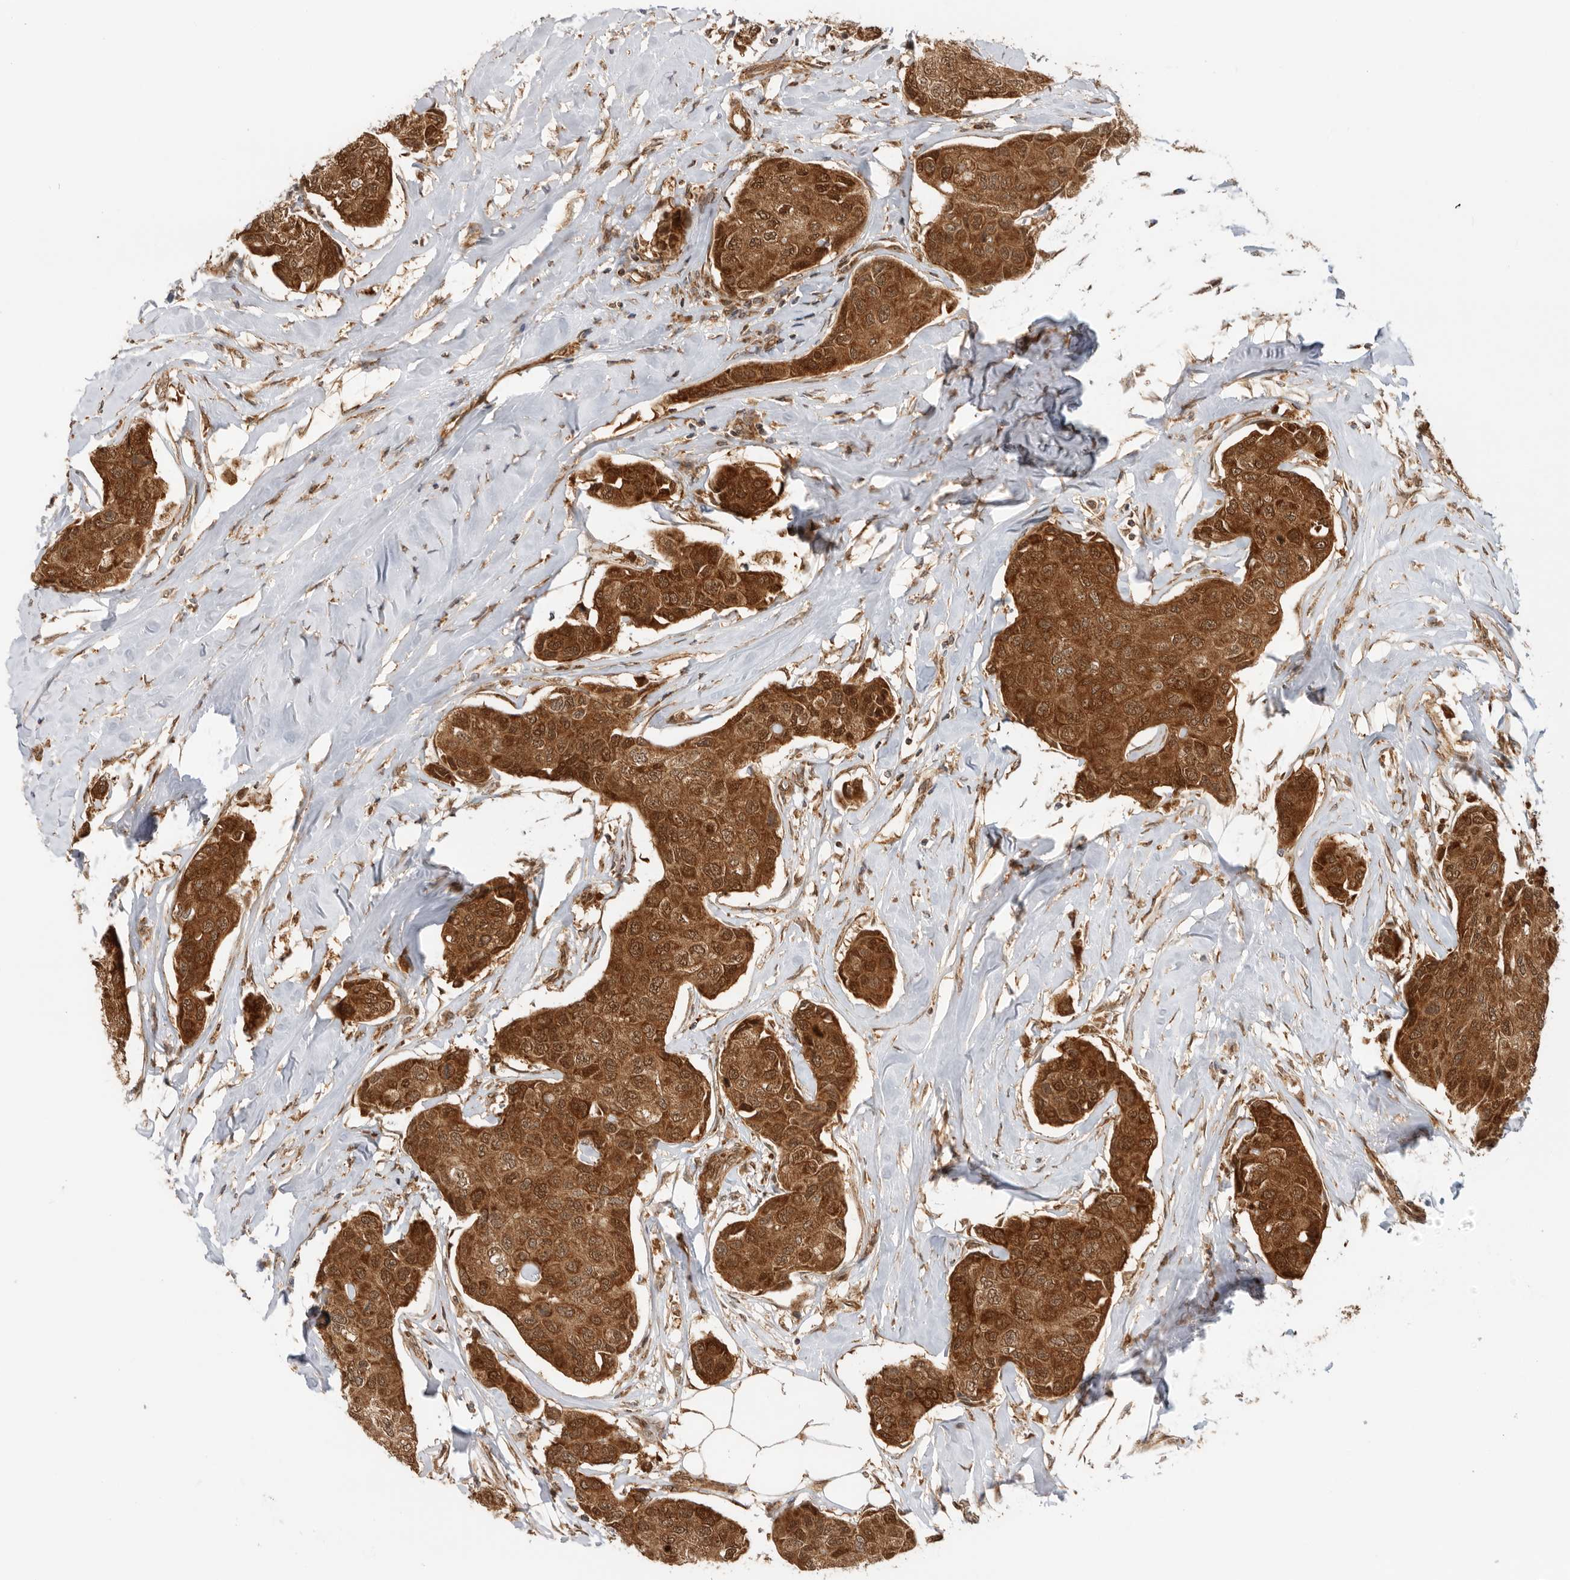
{"staining": {"intensity": "strong", "quantity": ">75%", "location": "cytoplasmic/membranous,nuclear"}, "tissue": "breast cancer", "cell_type": "Tumor cells", "image_type": "cancer", "snomed": [{"axis": "morphology", "description": "Duct carcinoma"}, {"axis": "topography", "description": "Breast"}], "caption": "The immunohistochemical stain labels strong cytoplasmic/membranous and nuclear staining in tumor cells of breast cancer (intraductal carcinoma) tissue.", "gene": "DCAF8", "patient": {"sex": "female", "age": 80}}